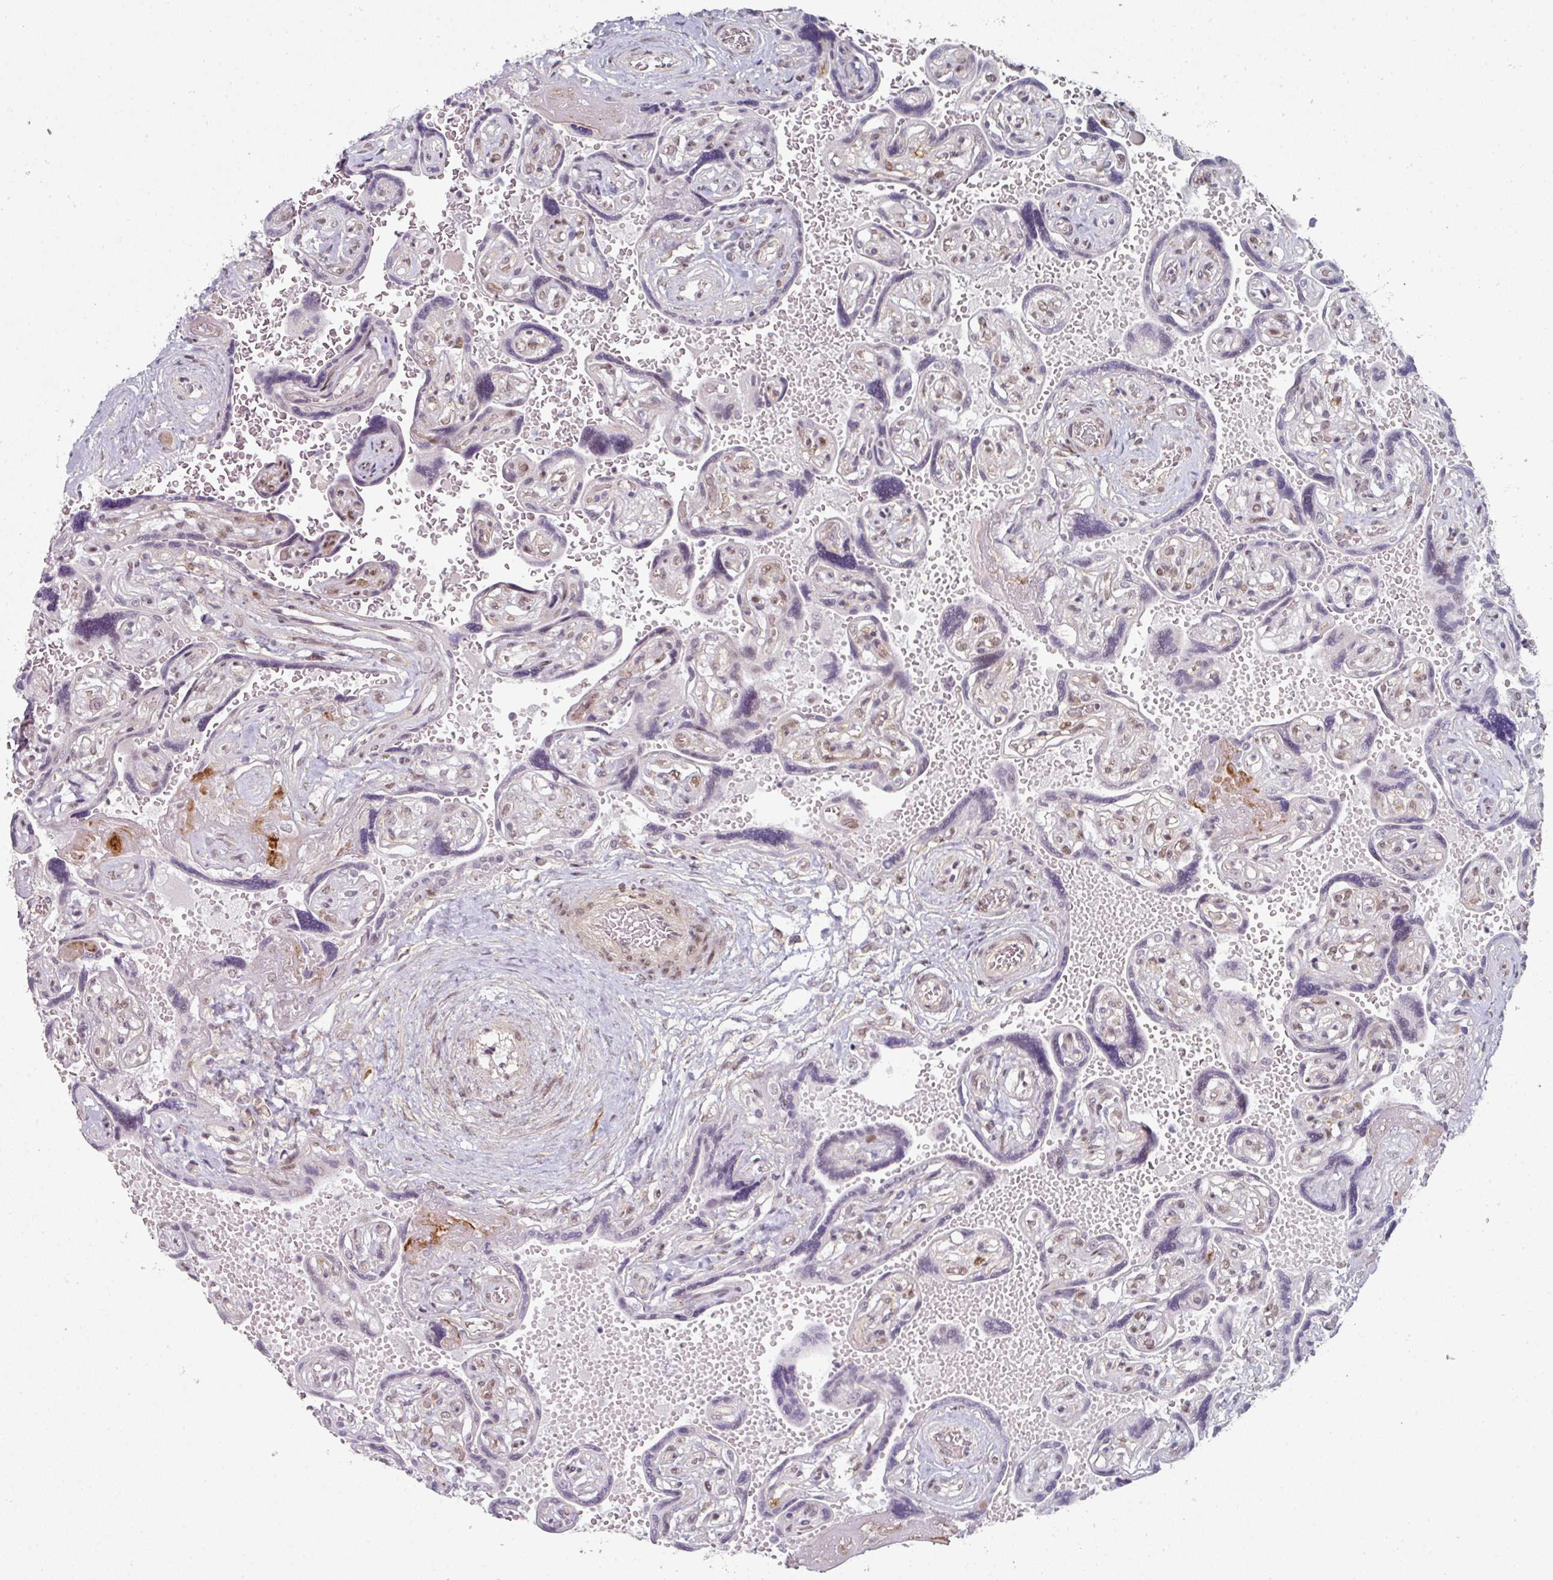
{"staining": {"intensity": "negative", "quantity": "none", "location": "none"}, "tissue": "placenta", "cell_type": "Trophoblastic cells", "image_type": "normal", "snomed": [{"axis": "morphology", "description": "Normal tissue, NOS"}, {"axis": "topography", "description": "Placenta"}], "caption": "Trophoblastic cells are negative for protein expression in normal human placenta. (Stains: DAB IHC with hematoxylin counter stain, Microscopy: brightfield microscopy at high magnification).", "gene": "TMCC1", "patient": {"sex": "female", "age": 32}}